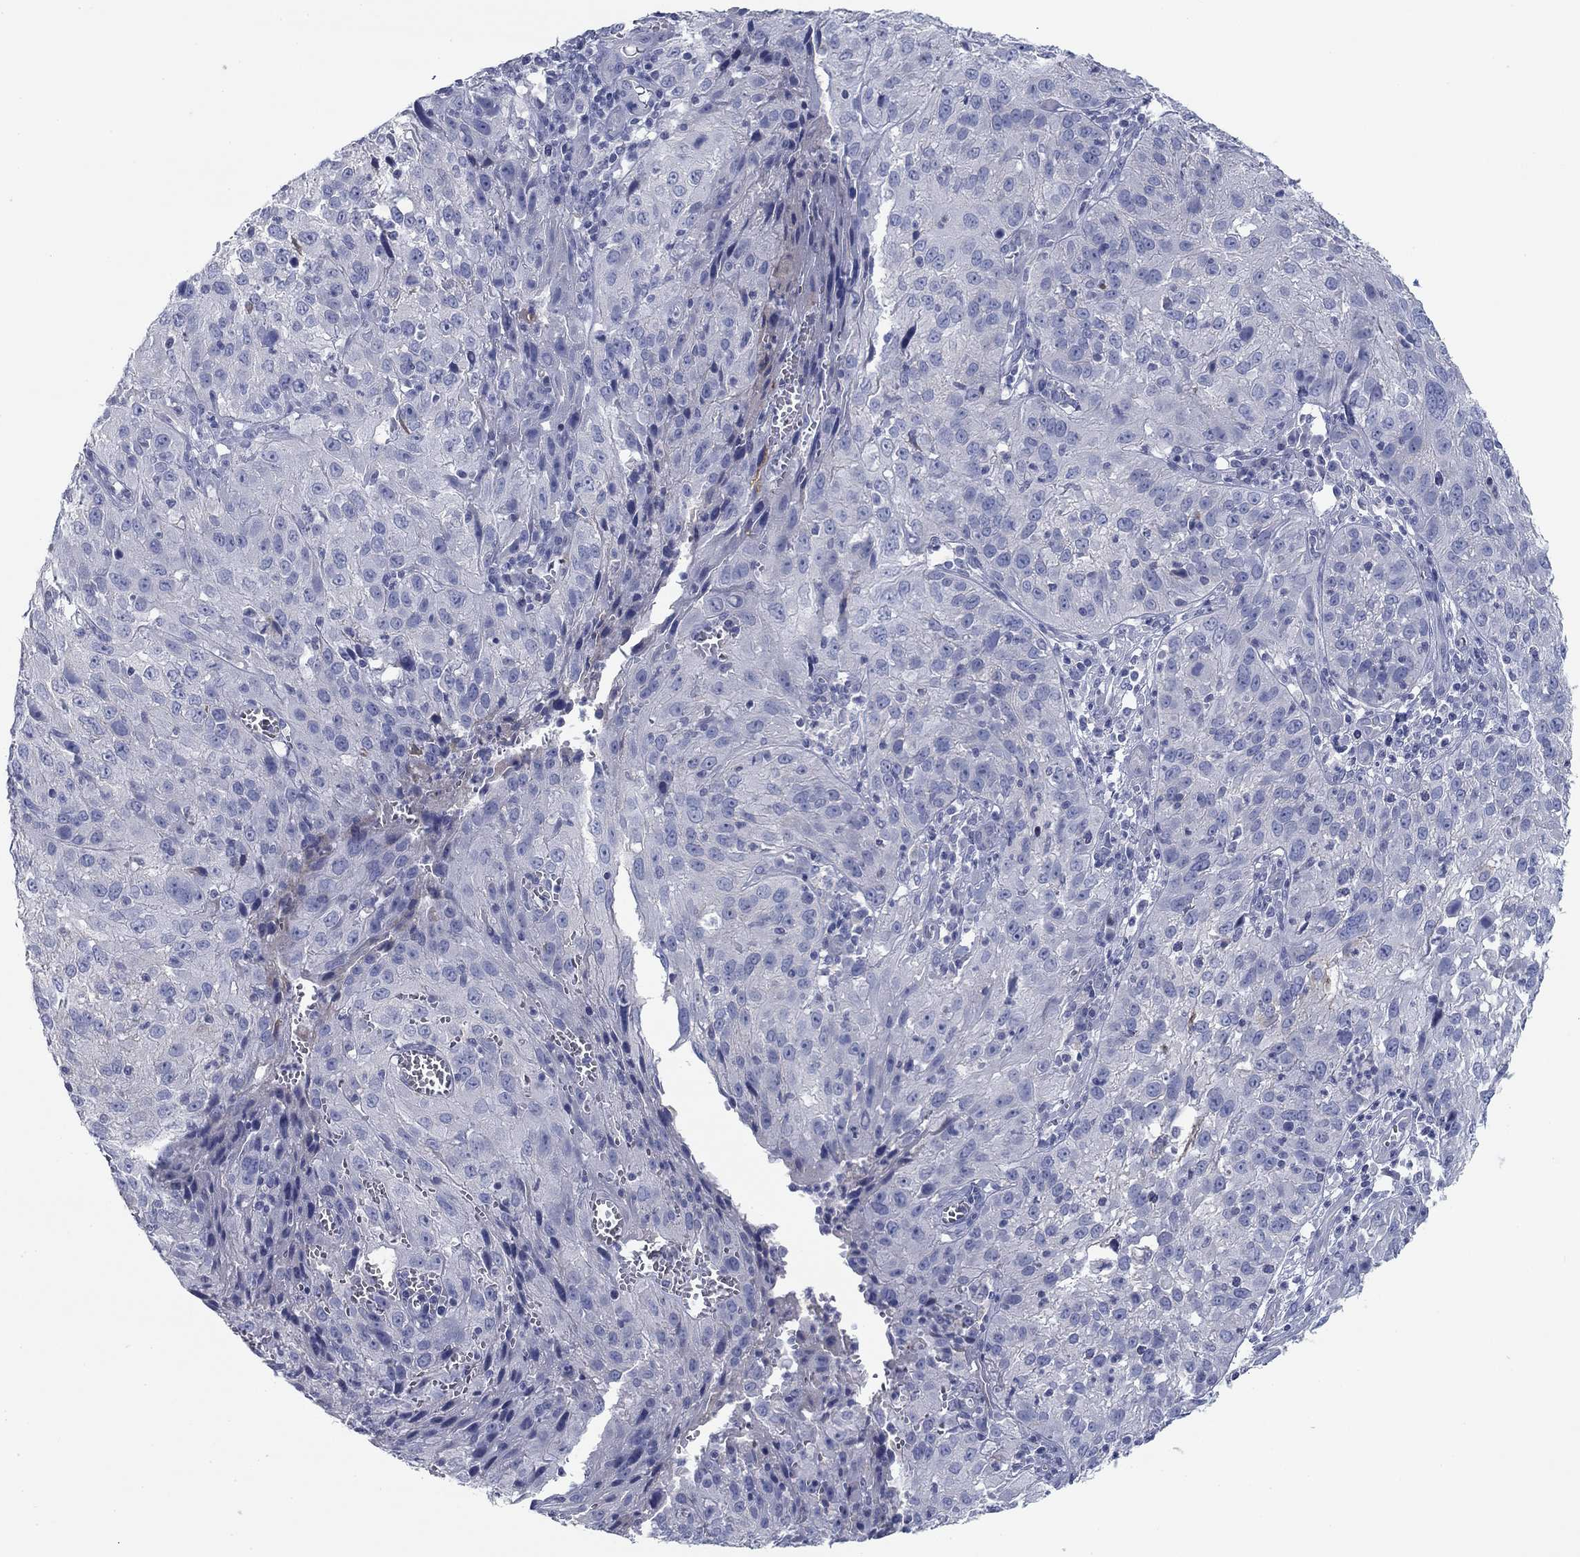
{"staining": {"intensity": "negative", "quantity": "none", "location": "none"}, "tissue": "cervical cancer", "cell_type": "Tumor cells", "image_type": "cancer", "snomed": [{"axis": "morphology", "description": "Squamous cell carcinoma, NOS"}, {"axis": "topography", "description": "Cervix"}], "caption": "Tumor cells are negative for brown protein staining in cervical squamous cell carcinoma.", "gene": "APOC3", "patient": {"sex": "female", "age": 32}}